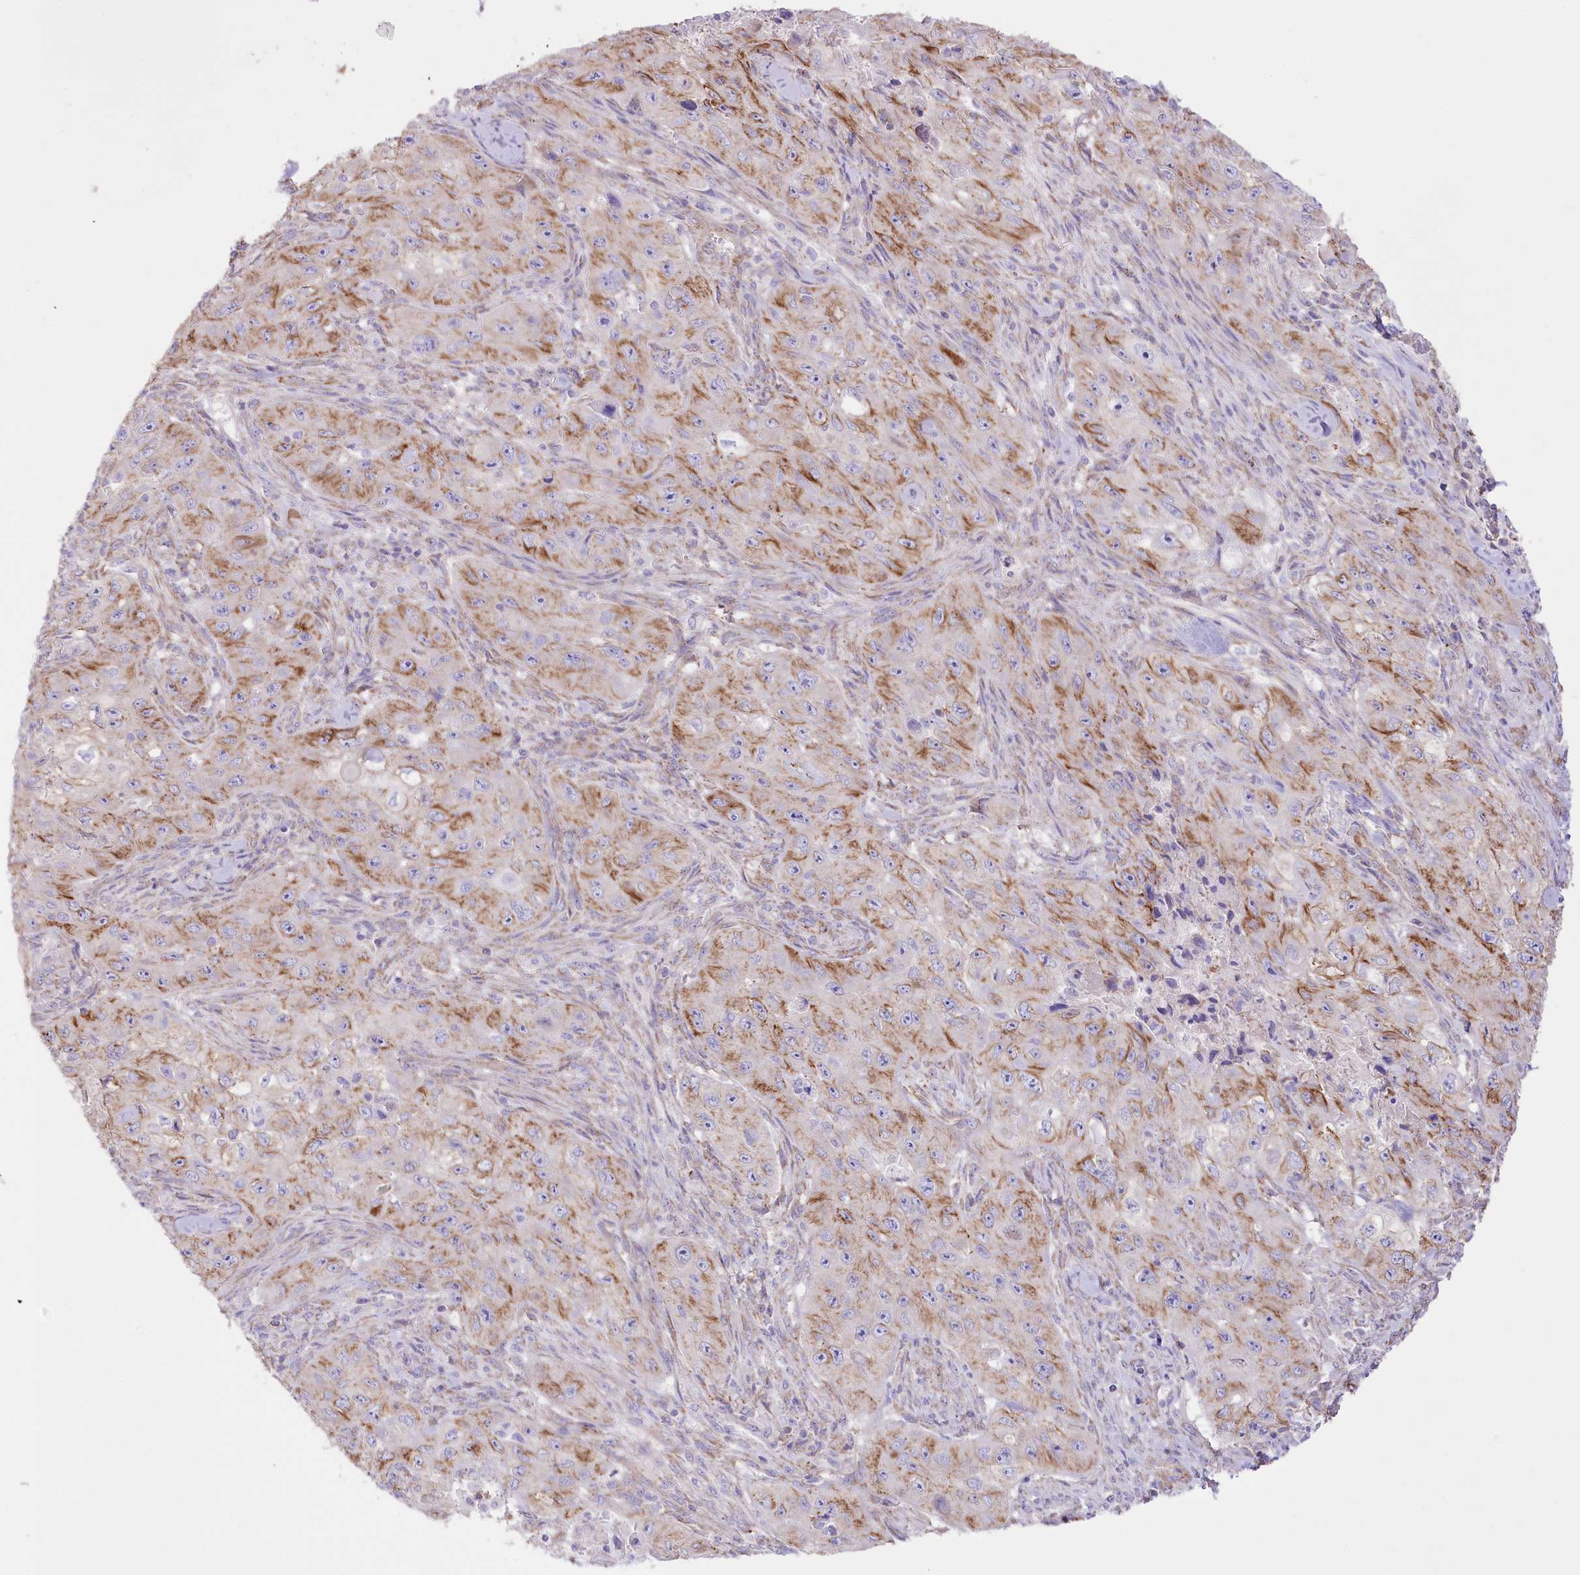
{"staining": {"intensity": "moderate", "quantity": ">75%", "location": "cytoplasmic/membranous"}, "tissue": "skin cancer", "cell_type": "Tumor cells", "image_type": "cancer", "snomed": [{"axis": "morphology", "description": "Squamous cell carcinoma, NOS"}, {"axis": "topography", "description": "Skin"}, {"axis": "topography", "description": "Subcutis"}], "caption": "IHC photomicrograph of human squamous cell carcinoma (skin) stained for a protein (brown), which demonstrates medium levels of moderate cytoplasmic/membranous expression in approximately >75% of tumor cells.", "gene": "FAM216A", "patient": {"sex": "male", "age": 73}}